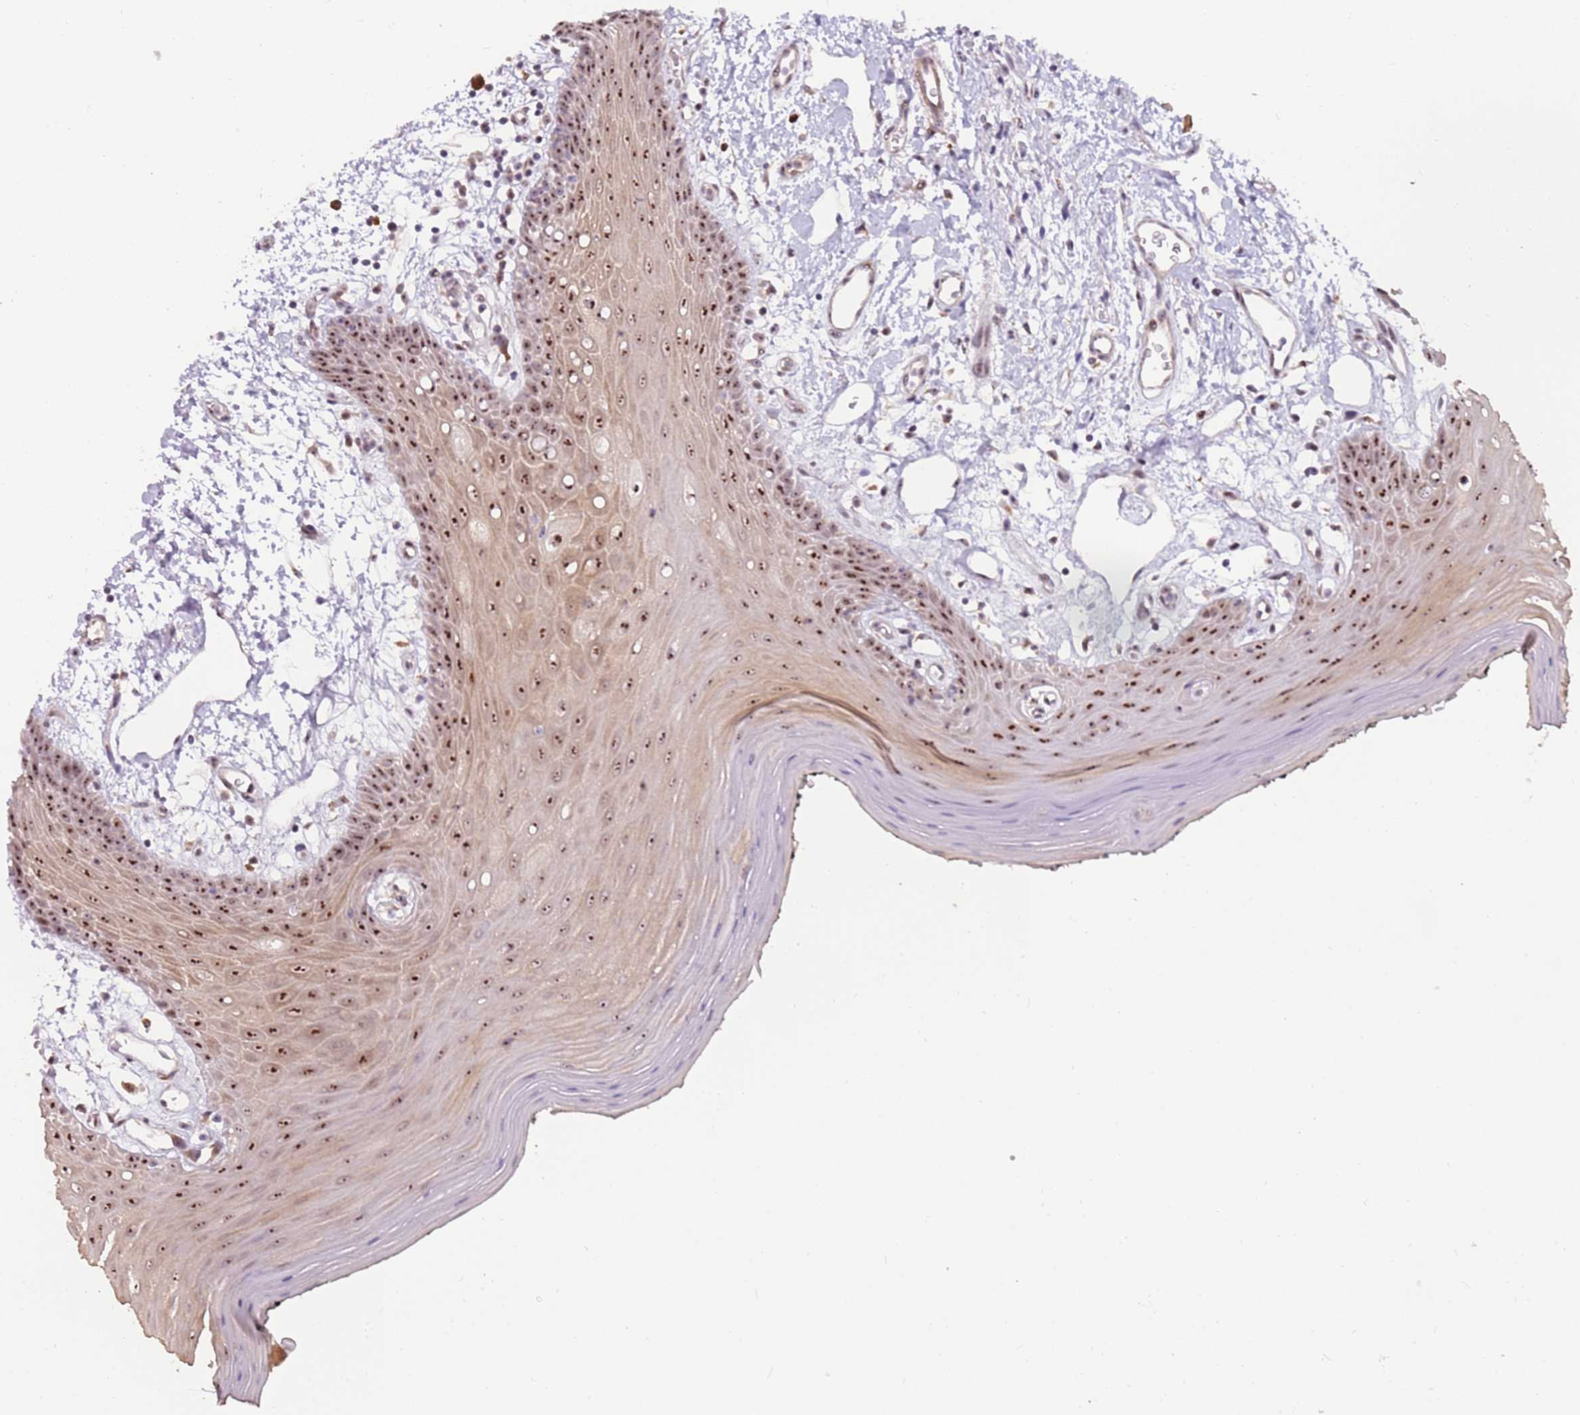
{"staining": {"intensity": "moderate", "quantity": ">75%", "location": "cytoplasmic/membranous,nuclear"}, "tissue": "oral mucosa", "cell_type": "Squamous epithelial cells", "image_type": "normal", "snomed": [{"axis": "morphology", "description": "Normal tissue, NOS"}, {"axis": "topography", "description": "Oral tissue"}, {"axis": "topography", "description": "Tounge, NOS"}], "caption": "Brown immunohistochemical staining in normal oral mucosa displays moderate cytoplasmic/membranous,nuclear expression in about >75% of squamous epithelial cells. The protein of interest is stained brown, and the nuclei are stained in blue (DAB IHC with brightfield microscopy, high magnification).", "gene": "UCMA", "patient": {"sex": "female", "age": 59}}